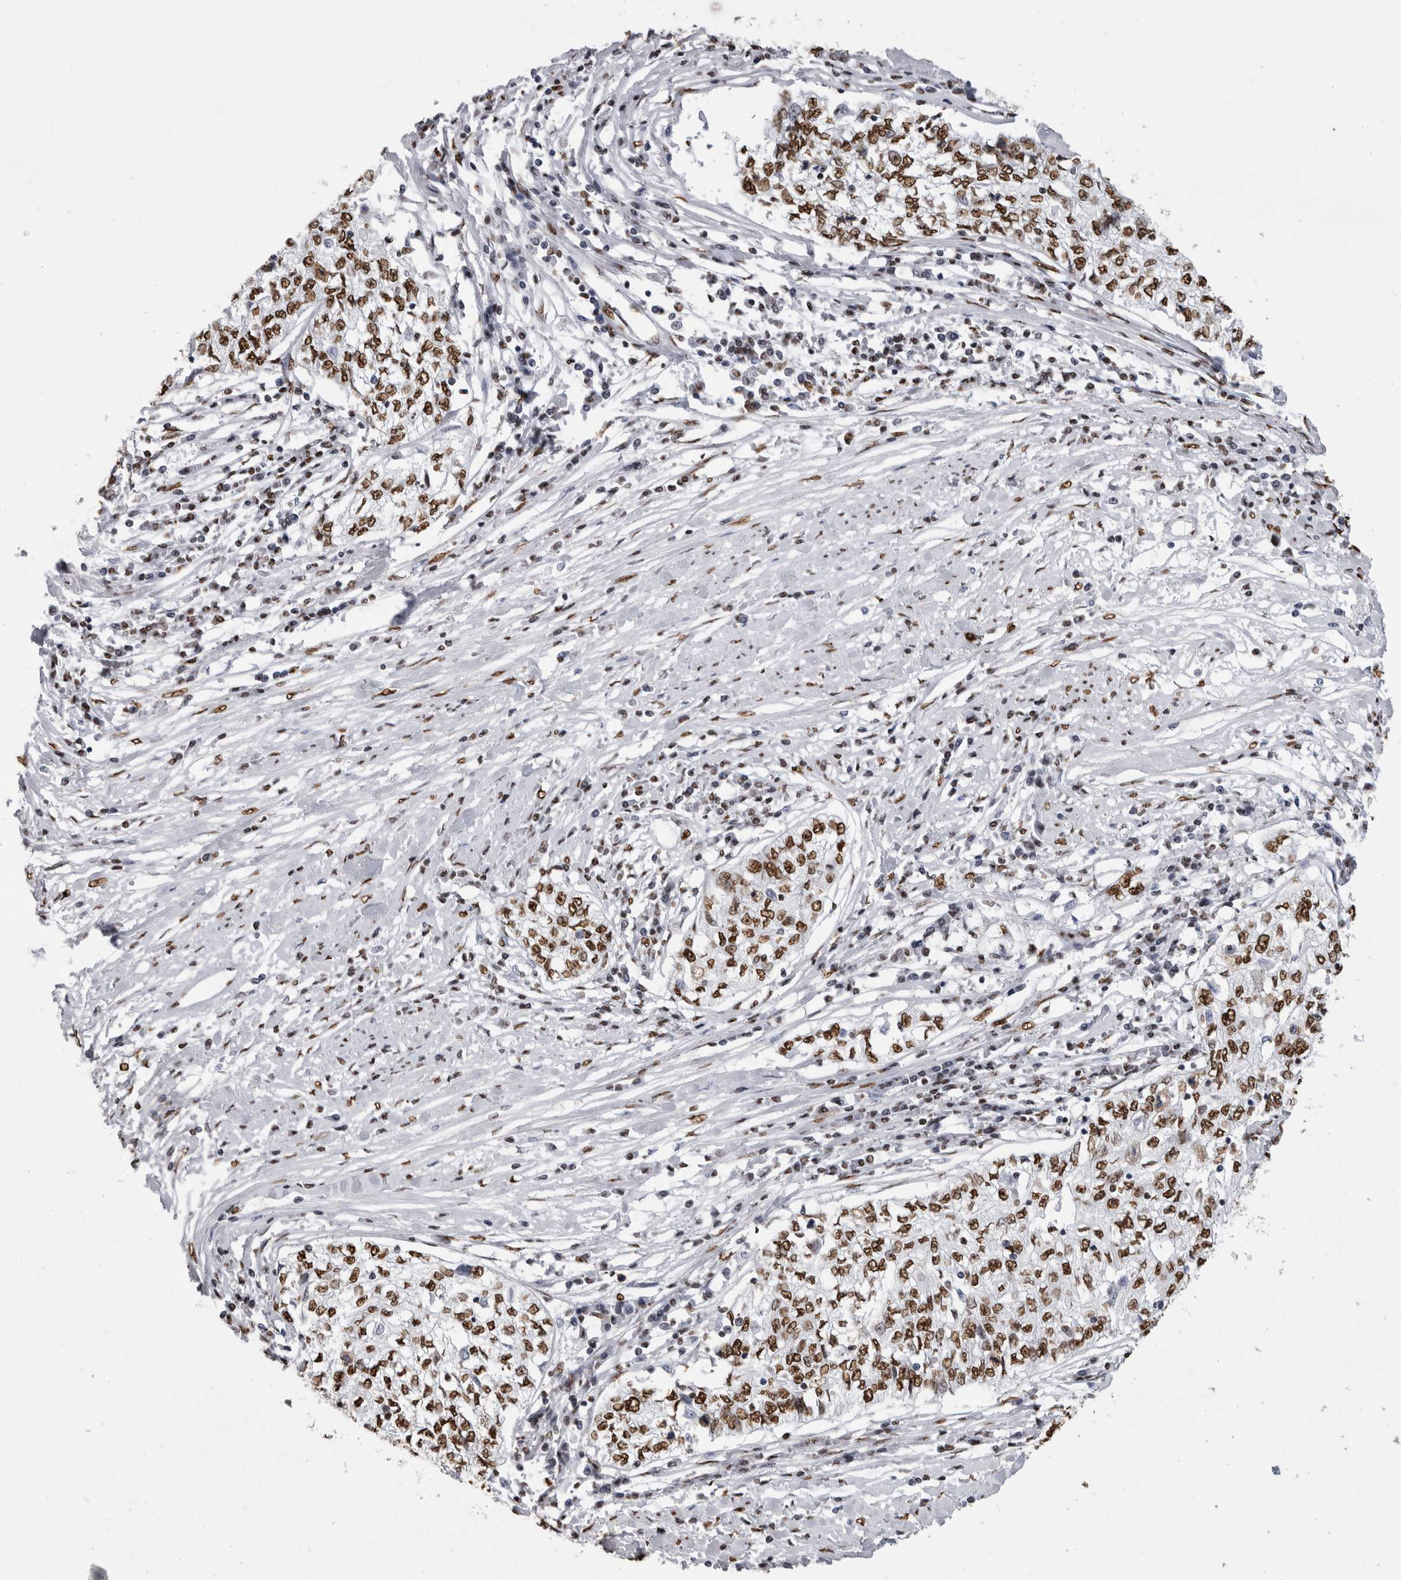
{"staining": {"intensity": "strong", "quantity": ">75%", "location": "nuclear"}, "tissue": "cervical cancer", "cell_type": "Tumor cells", "image_type": "cancer", "snomed": [{"axis": "morphology", "description": "Squamous cell carcinoma, NOS"}, {"axis": "topography", "description": "Cervix"}], "caption": "An image of human cervical squamous cell carcinoma stained for a protein exhibits strong nuclear brown staining in tumor cells. (DAB IHC with brightfield microscopy, high magnification).", "gene": "ALPK3", "patient": {"sex": "female", "age": 57}}